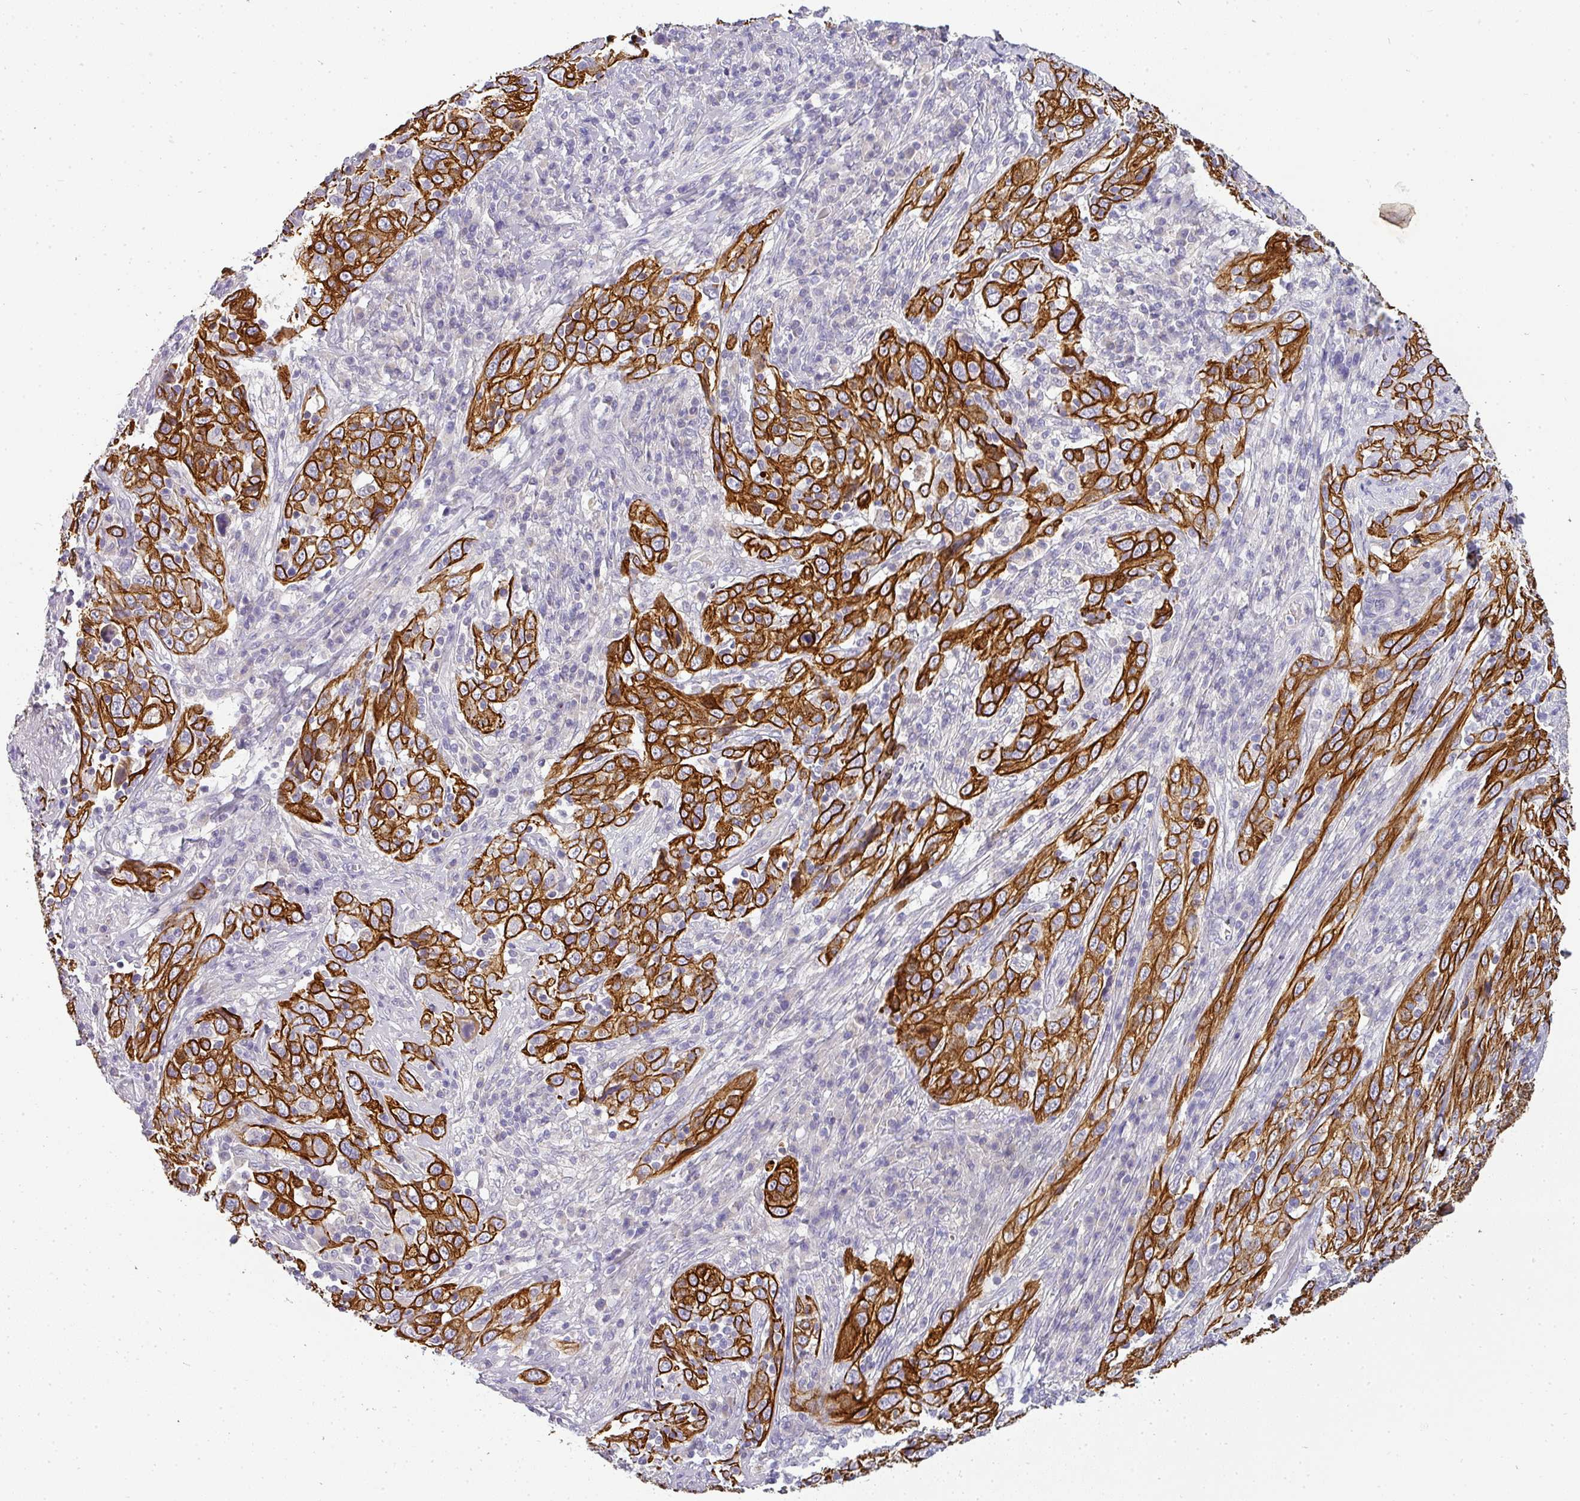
{"staining": {"intensity": "strong", "quantity": ">75%", "location": "cytoplasmic/membranous"}, "tissue": "cervical cancer", "cell_type": "Tumor cells", "image_type": "cancer", "snomed": [{"axis": "morphology", "description": "Squamous cell carcinoma, NOS"}, {"axis": "topography", "description": "Cervix"}], "caption": "Brown immunohistochemical staining in human squamous cell carcinoma (cervical) reveals strong cytoplasmic/membranous staining in about >75% of tumor cells.", "gene": "ASXL3", "patient": {"sex": "female", "age": 46}}